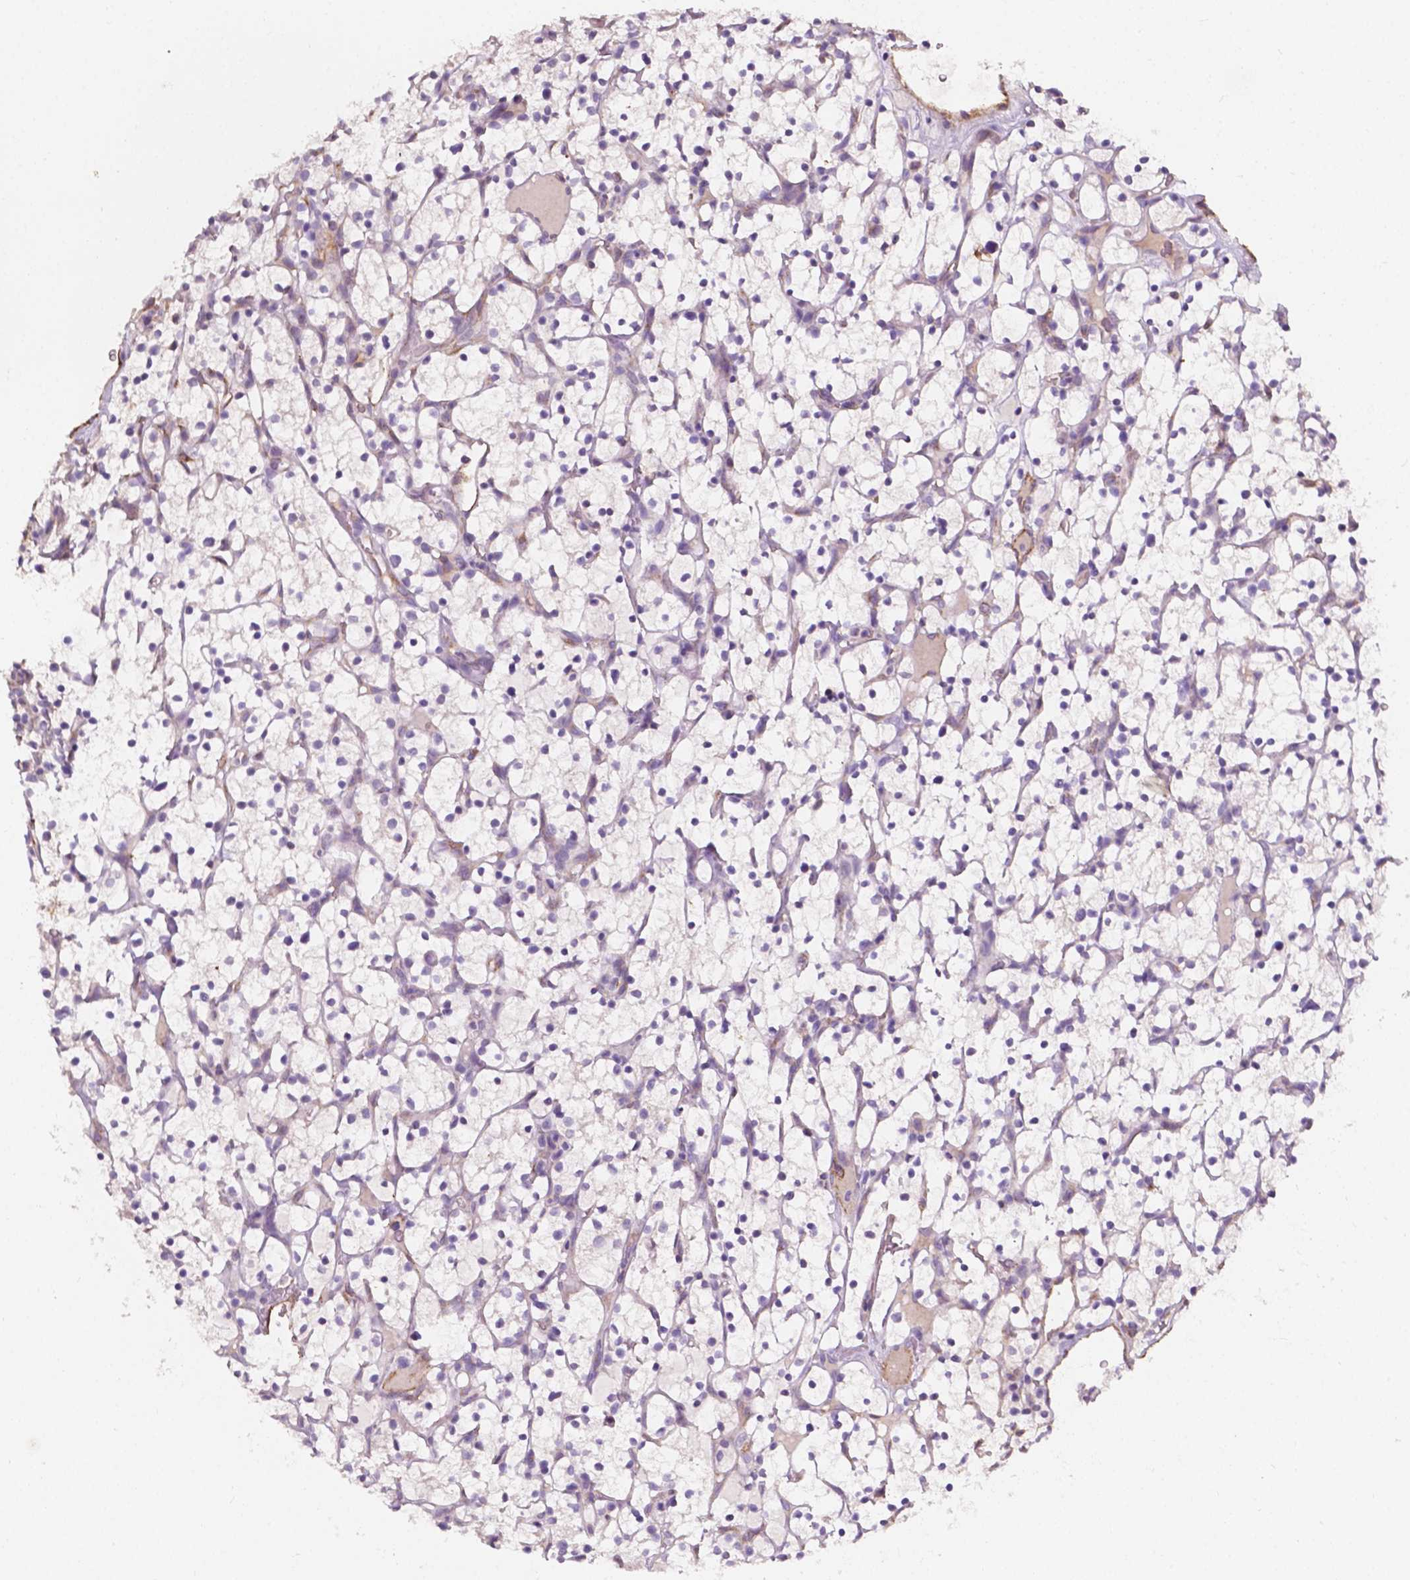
{"staining": {"intensity": "negative", "quantity": "none", "location": "none"}, "tissue": "renal cancer", "cell_type": "Tumor cells", "image_type": "cancer", "snomed": [{"axis": "morphology", "description": "Adenocarcinoma, NOS"}, {"axis": "topography", "description": "Kidney"}], "caption": "Immunohistochemical staining of renal cancer (adenocarcinoma) demonstrates no significant staining in tumor cells. The staining is performed using DAB brown chromogen with nuclei counter-stained in using hematoxylin.", "gene": "SLC22A4", "patient": {"sex": "female", "age": 64}}